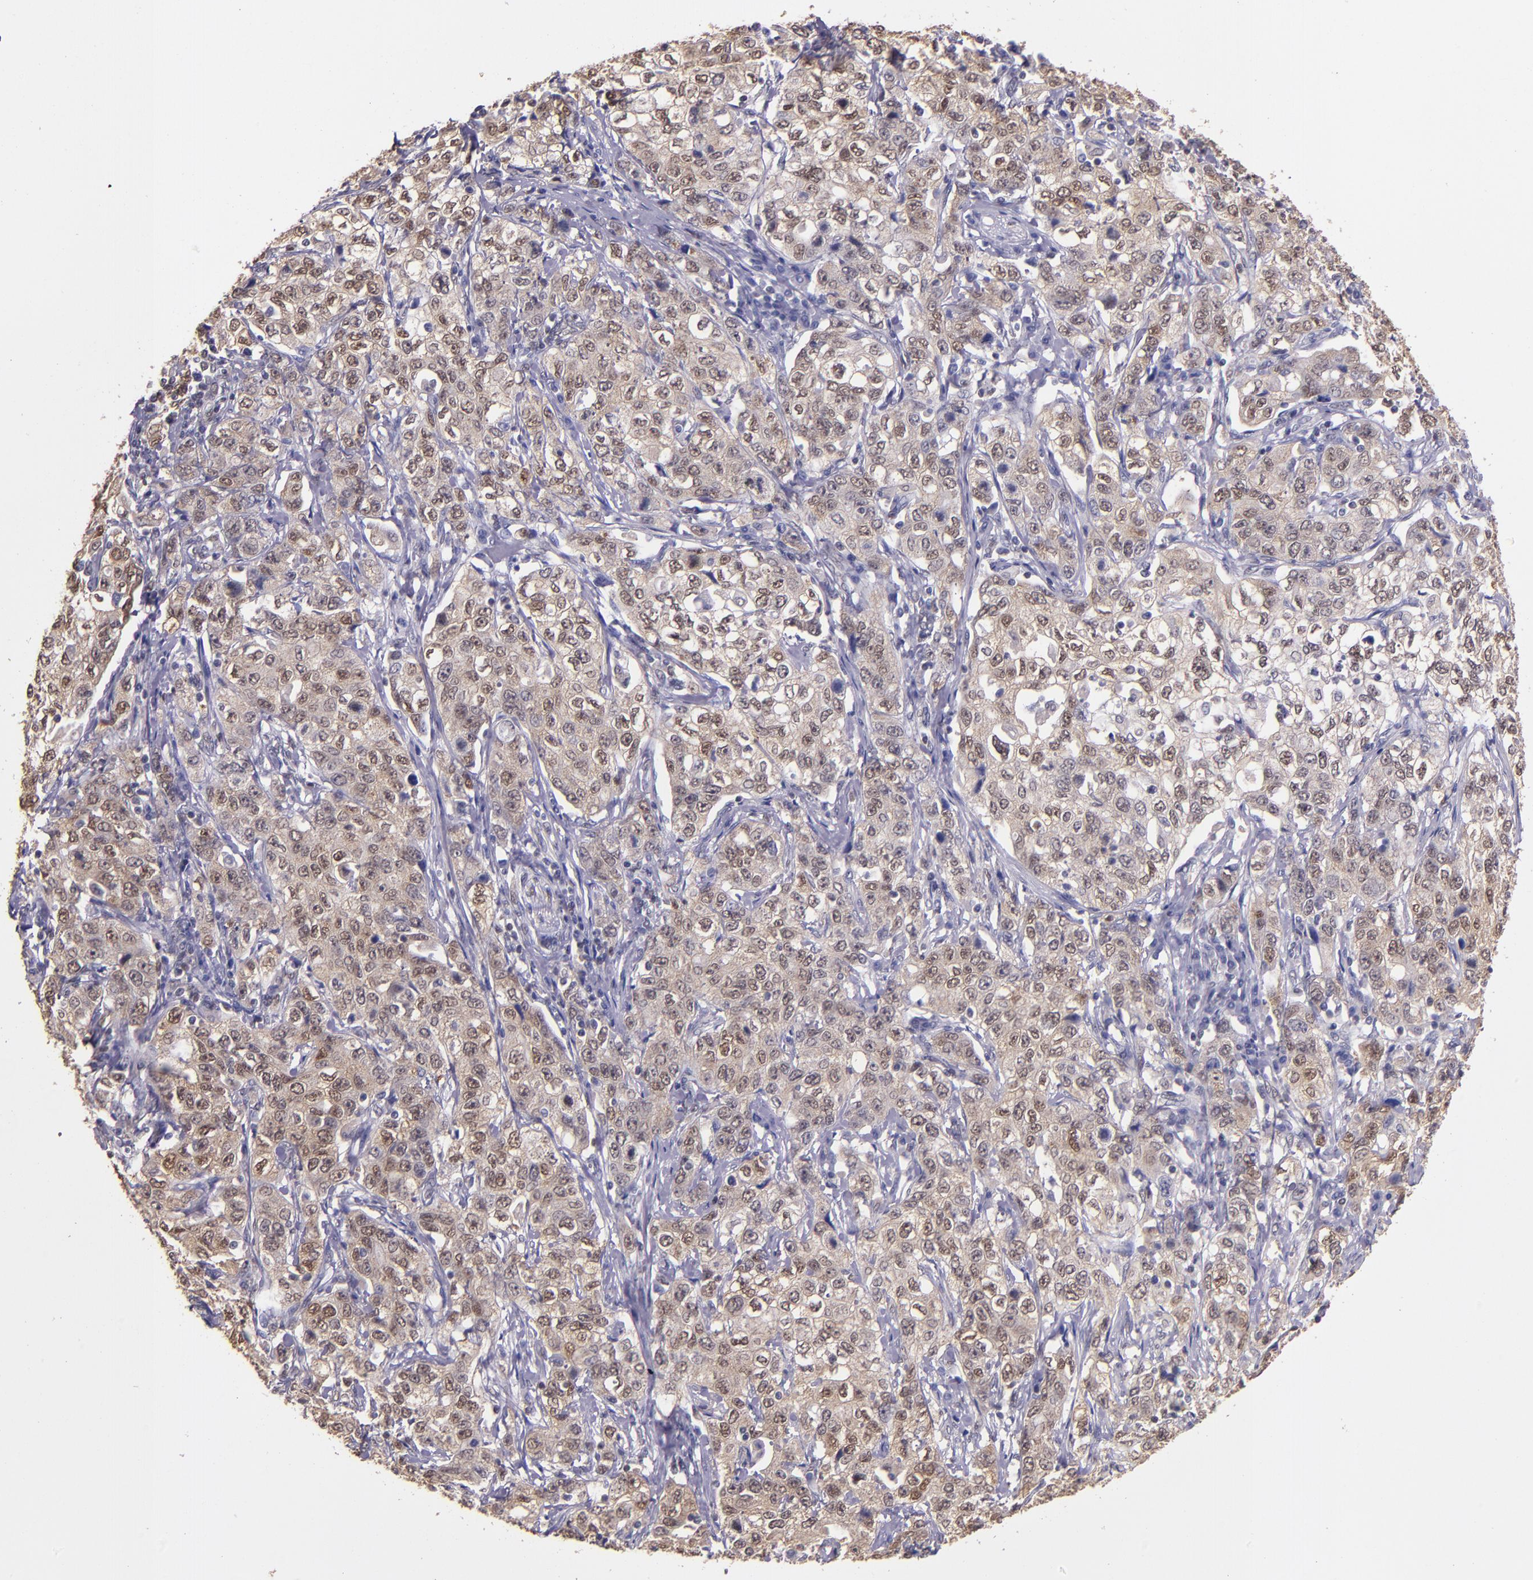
{"staining": {"intensity": "weak", "quantity": "25%-75%", "location": "cytoplasmic/membranous,nuclear"}, "tissue": "stomach cancer", "cell_type": "Tumor cells", "image_type": "cancer", "snomed": [{"axis": "morphology", "description": "Adenocarcinoma, NOS"}, {"axis": "topography", "description": "Stomach"}], "caption": "IHC photomicrograph of neoplastic tissue: stomach cancer stained using immunohistochemistry (IHC) exhibits low levels of weak protein expression localized specifically in the cytoplasmic/membranous and nuclear of tumor cells, appearing as a cytoplasmic/membranous and nuclear brown color.", "gene": "STAT6", "patient": {"sex": "male", "age": 48}}